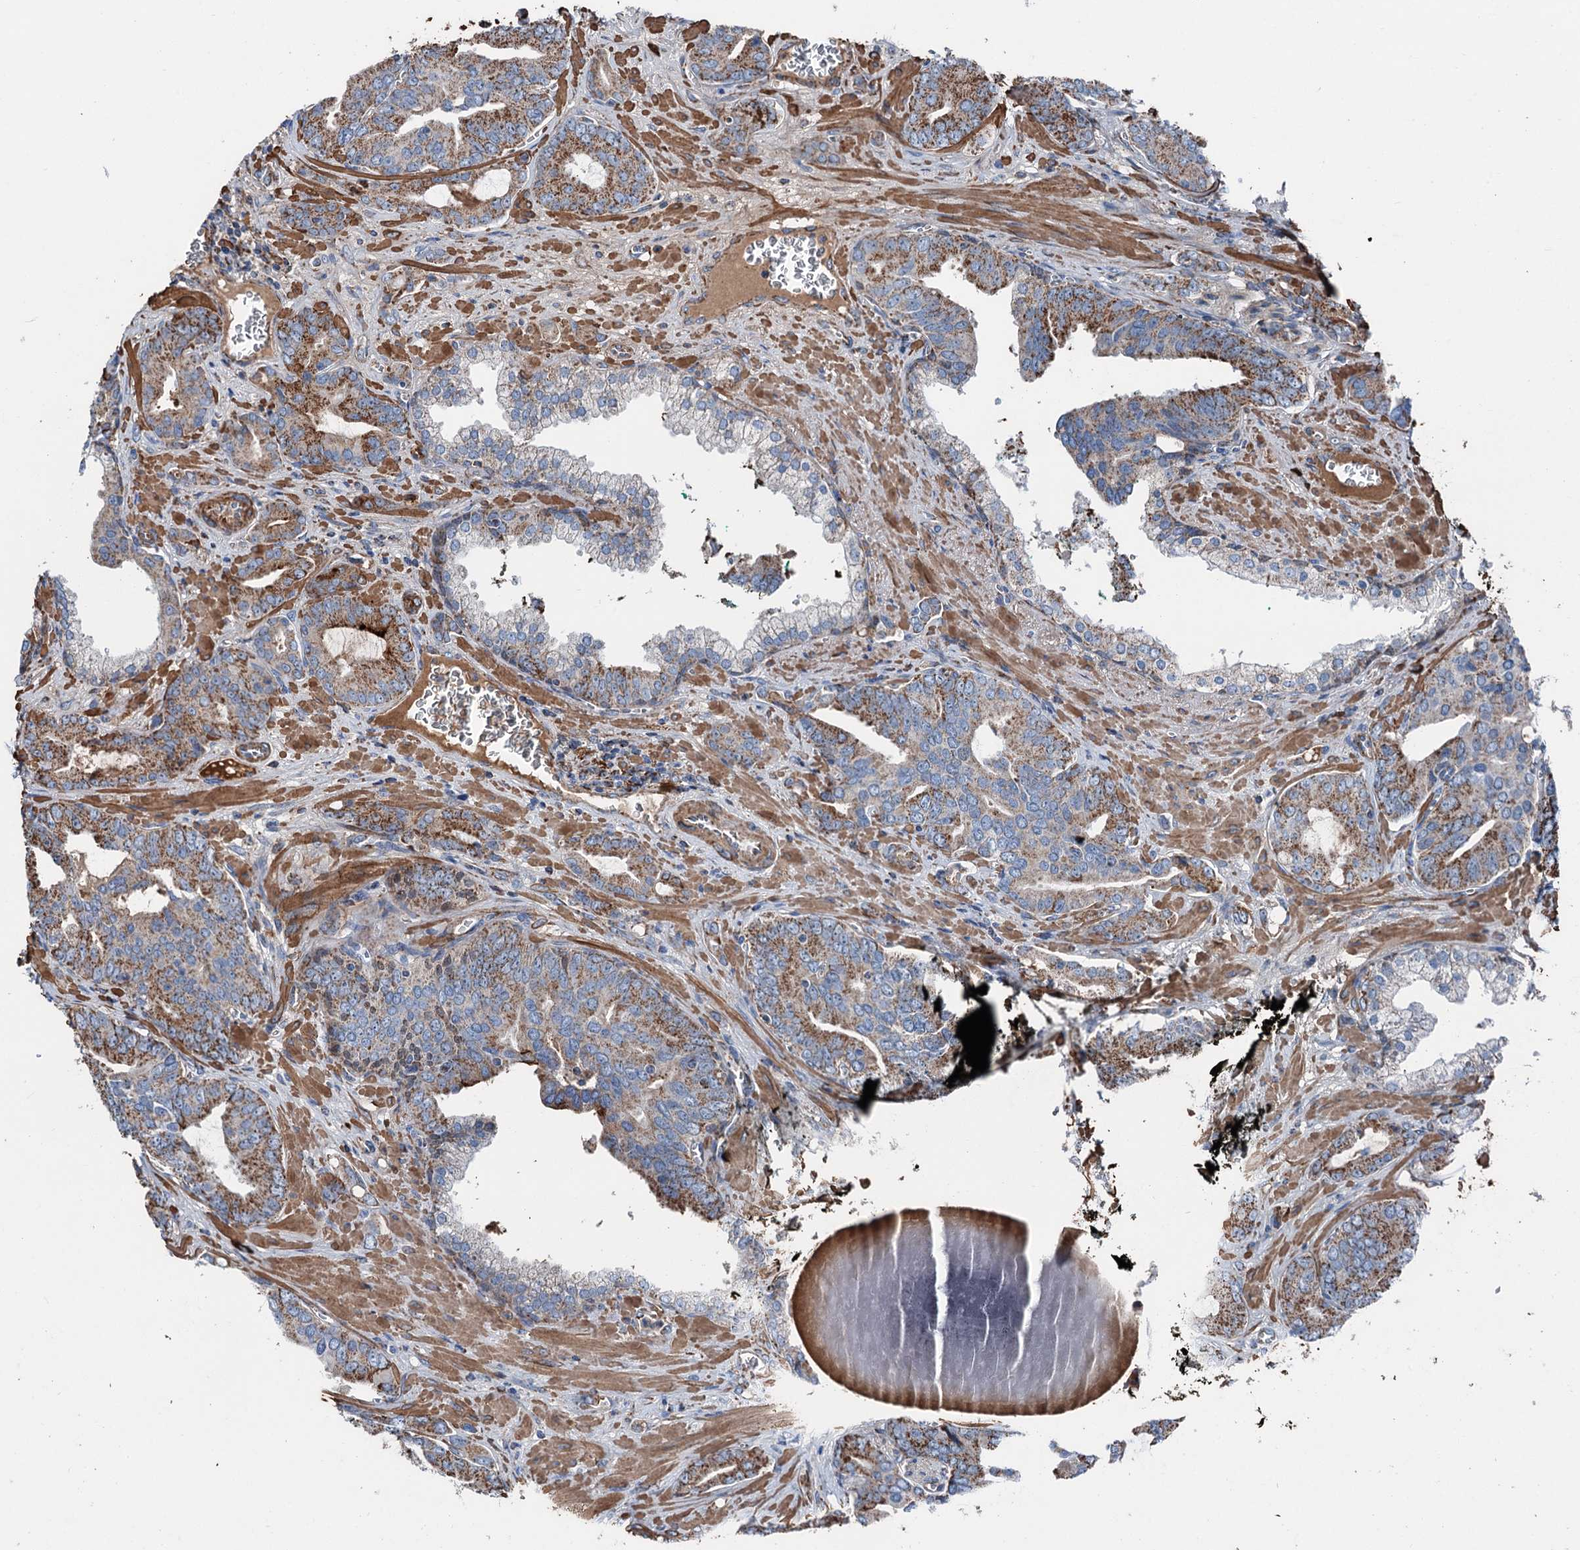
{"staining": {"intensity": "moderate", "quantity": ">75%", "location": "cytoplasmic/membranous"}, "tissue": "prostate cancer", "cell_type": "Tumor cells", "image_type": "cancer", "snomed": [{"axis": "morphology", "description": "Adenocarcinoma, High grade"}, {"axis": "topography", "description": "Prostate"}], "caption": "IHC histopathology image of neoplastic tissue: prostate cancer (adenocarcinoma (high-grade)) stained using immunohistochemistry demonstrates medium levels of moderate protein expression localized specifically in the cytoplasmic/membranous of tumor cells, appearing as a cytoplasmic/membranous brown color.", "gene": "DDIAS", "patient": {"sex": "male", "age": 72}}